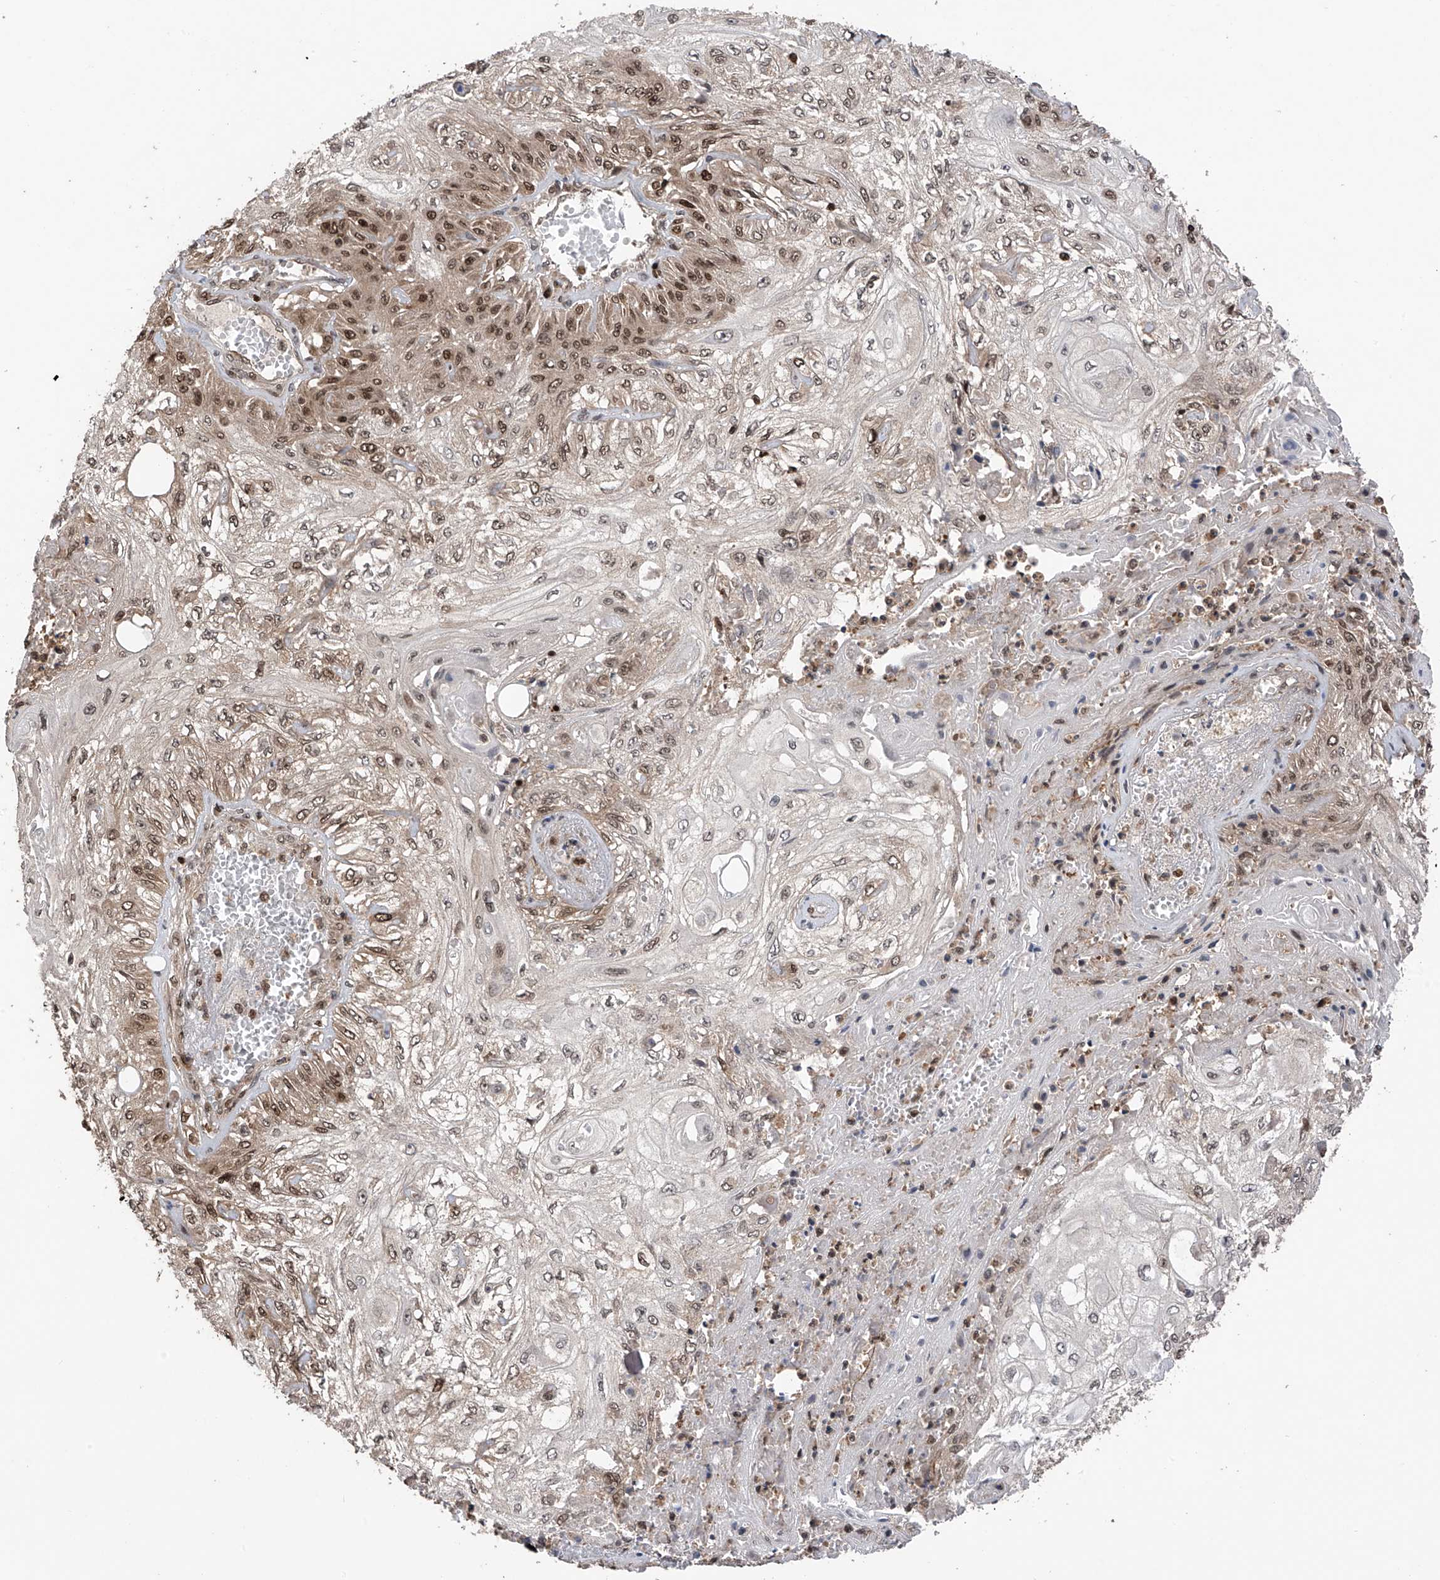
{"staining": {"intensity": "moderate", "quantity": ">75%", "location": "nuclear"}, "tissue": "skin cancer", "cell_type": "Tumor cells", "image_type": "cancer", "snomed": [{"axis": "morphology", "description": "Squamous cell carcinoma, NOS"}, {"axis": "morphology", "description": "Squamous cell carcinoma, metastatic, NOS"}, {"axis": "topography", "description": "Skin"}, {"axis": "topography", "description": "Lymph node"}], "caption": "Moderate nuclear protein staining is appreciated in approximately >75% of tumor cells in squamous cell carcinoma (skin).", "gene": "DNAJC9", "patient": {"sex": "male", "age": 75}}